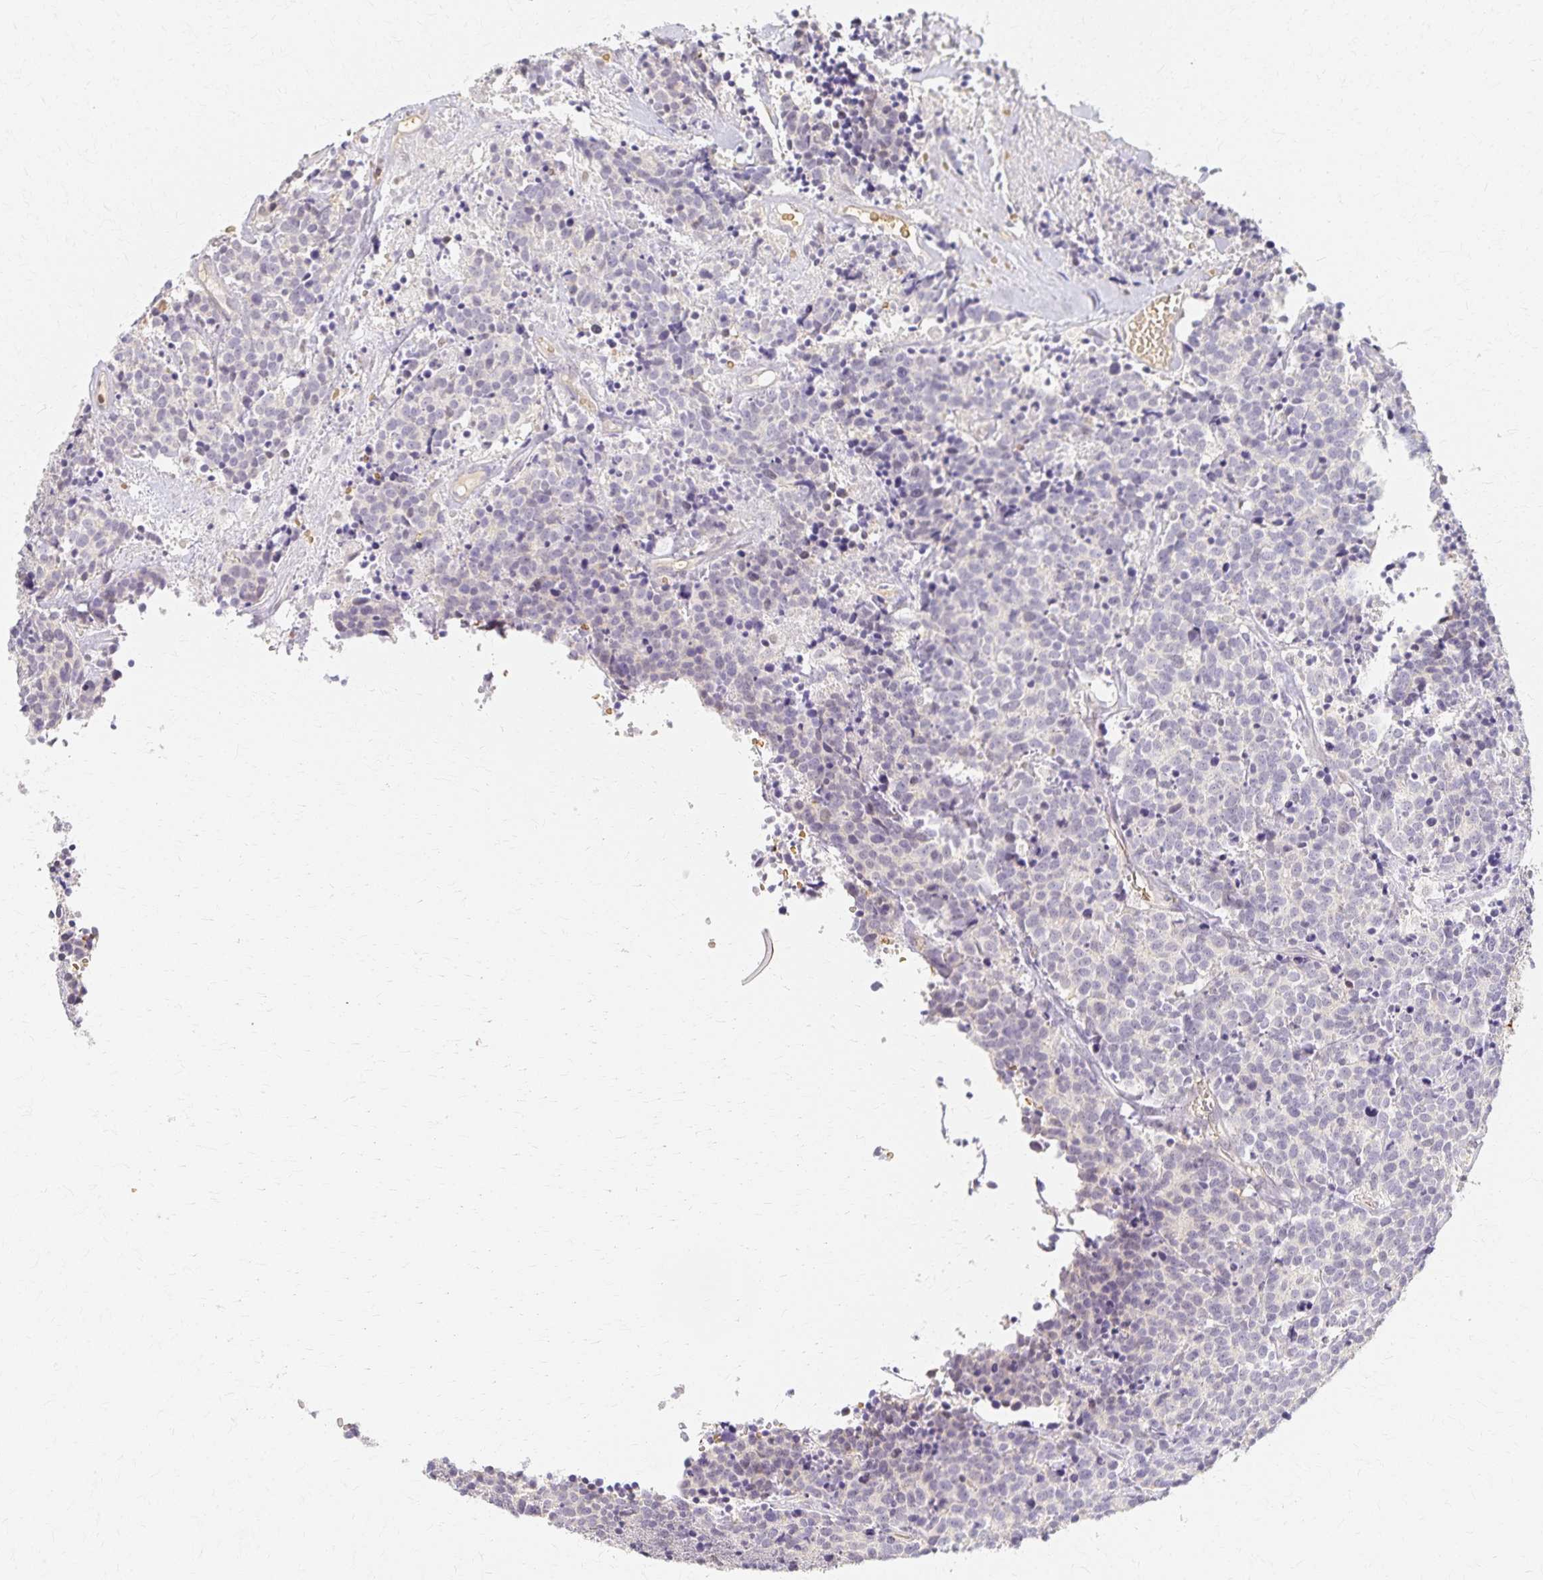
{"staining": {"intensity": "negative", "quantity": "none", "location": "none"}, "tissue": "carcinoid", "cell_type": "Tumor cells", "image_type": "cancer", "snomed": [{"axis": "morphology", "description": "Carcinoid, malignant, NOS"}, {"axis": "topography", "description": "Skin"}], "caption": "DAB immunohistochemical staining of human carcinoid (malignant) displays no significant expression in tumor cells.", "gene": "AZGP1", "patient": {"sex": "female", "age": 79}}